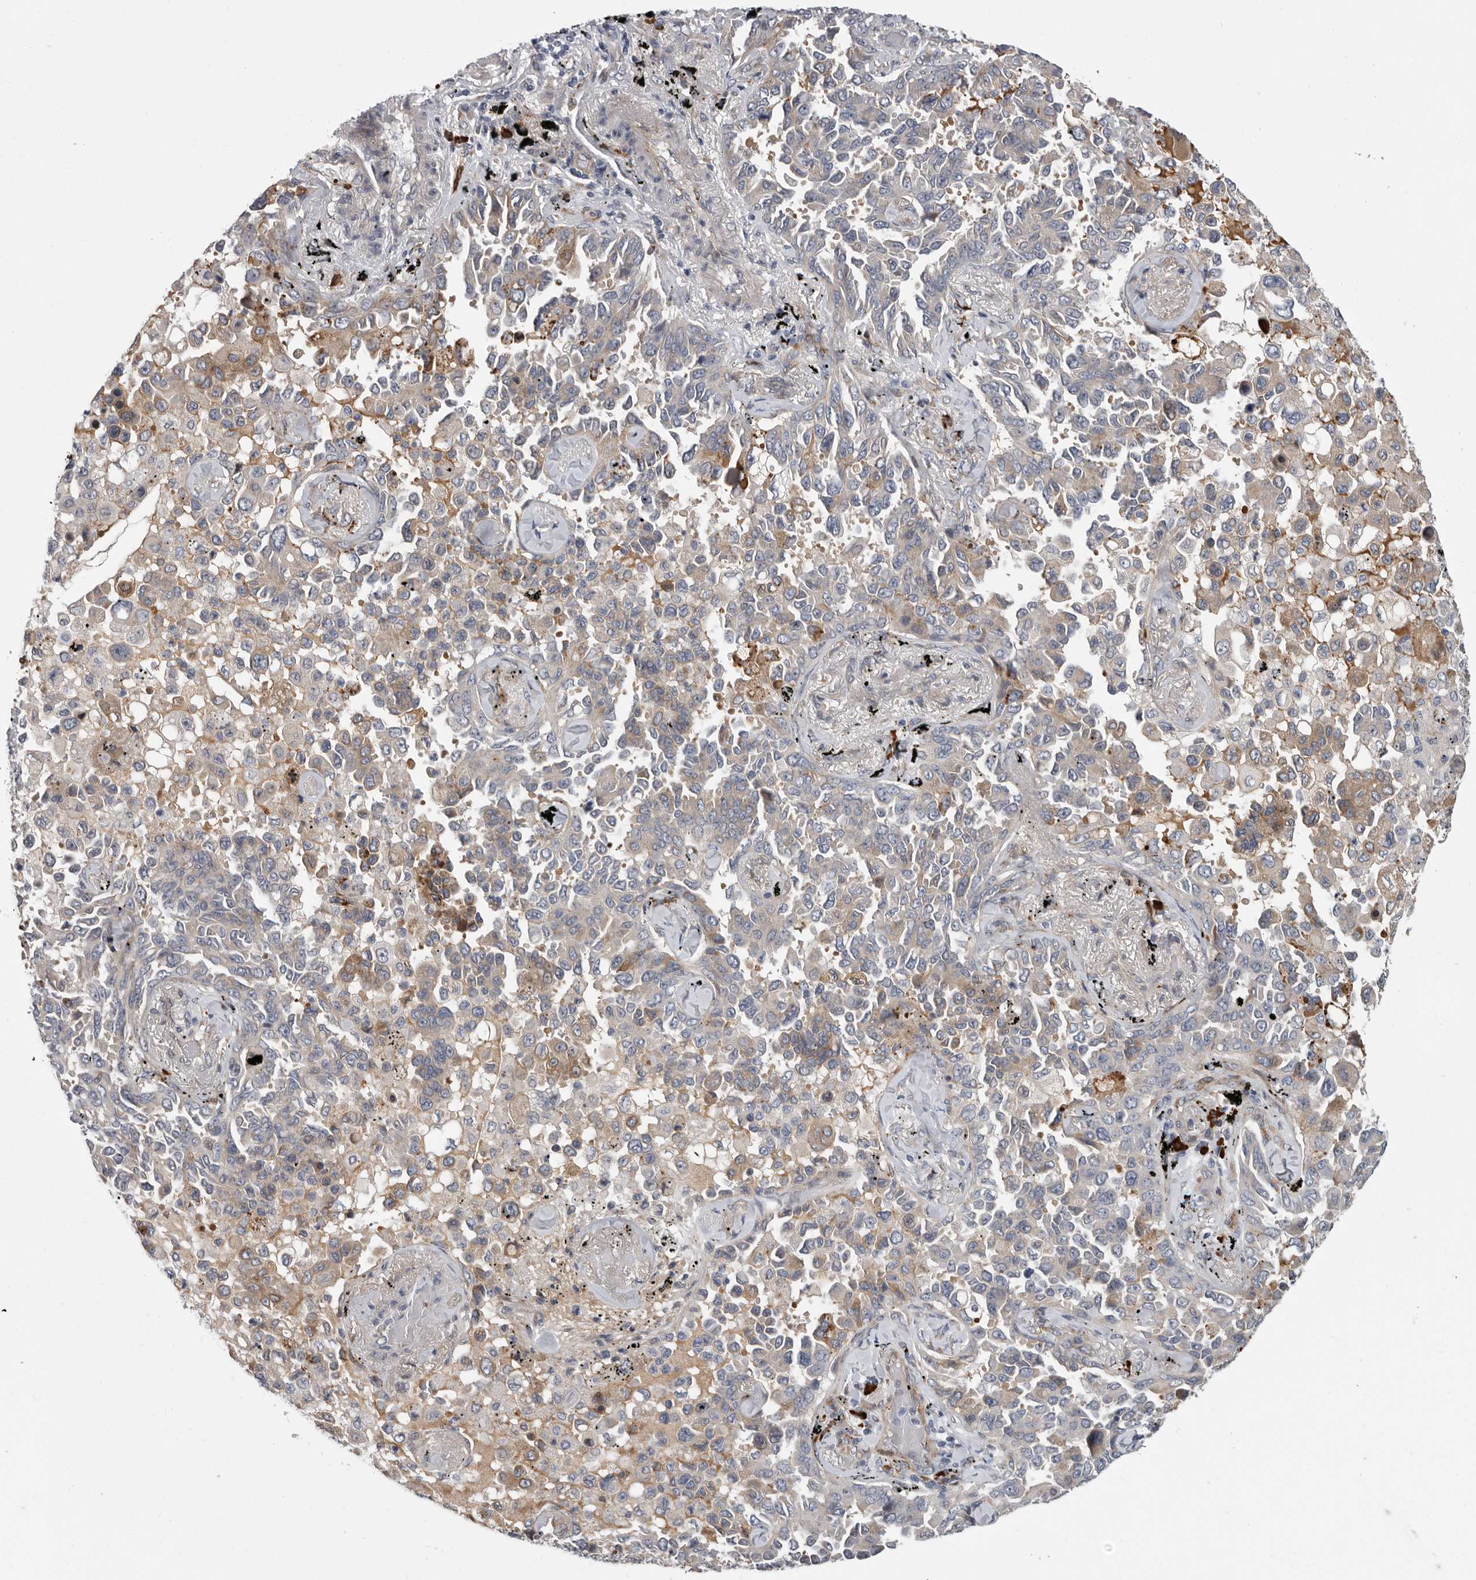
{"staining": {"intensity": "weak", "quantity": "25%-75%", "location": "cytoplasmic/membranous"}, "tissue": "lung cancer", "cell_type": "Tumor cells", "image_type": "cancer", "snomed": [{"axis": "morphology", "description": "Adenocarcinoma, NOS"}, {"axis": "topography", "description": "Lung"}], "caption": "Immunohistochemistry (IHC) micrograph of neoplastic tissue: human lung adenocarcinoma stained using immunohistochemistry displays low levels of weak protein expression localized specifically in the cytoplasmic/membranous of tumor cells, appearing as a cytoplasmic/membranous brown color.", "gene": "ATXN3L", "patient": {"sex": "female", "age": 67}}